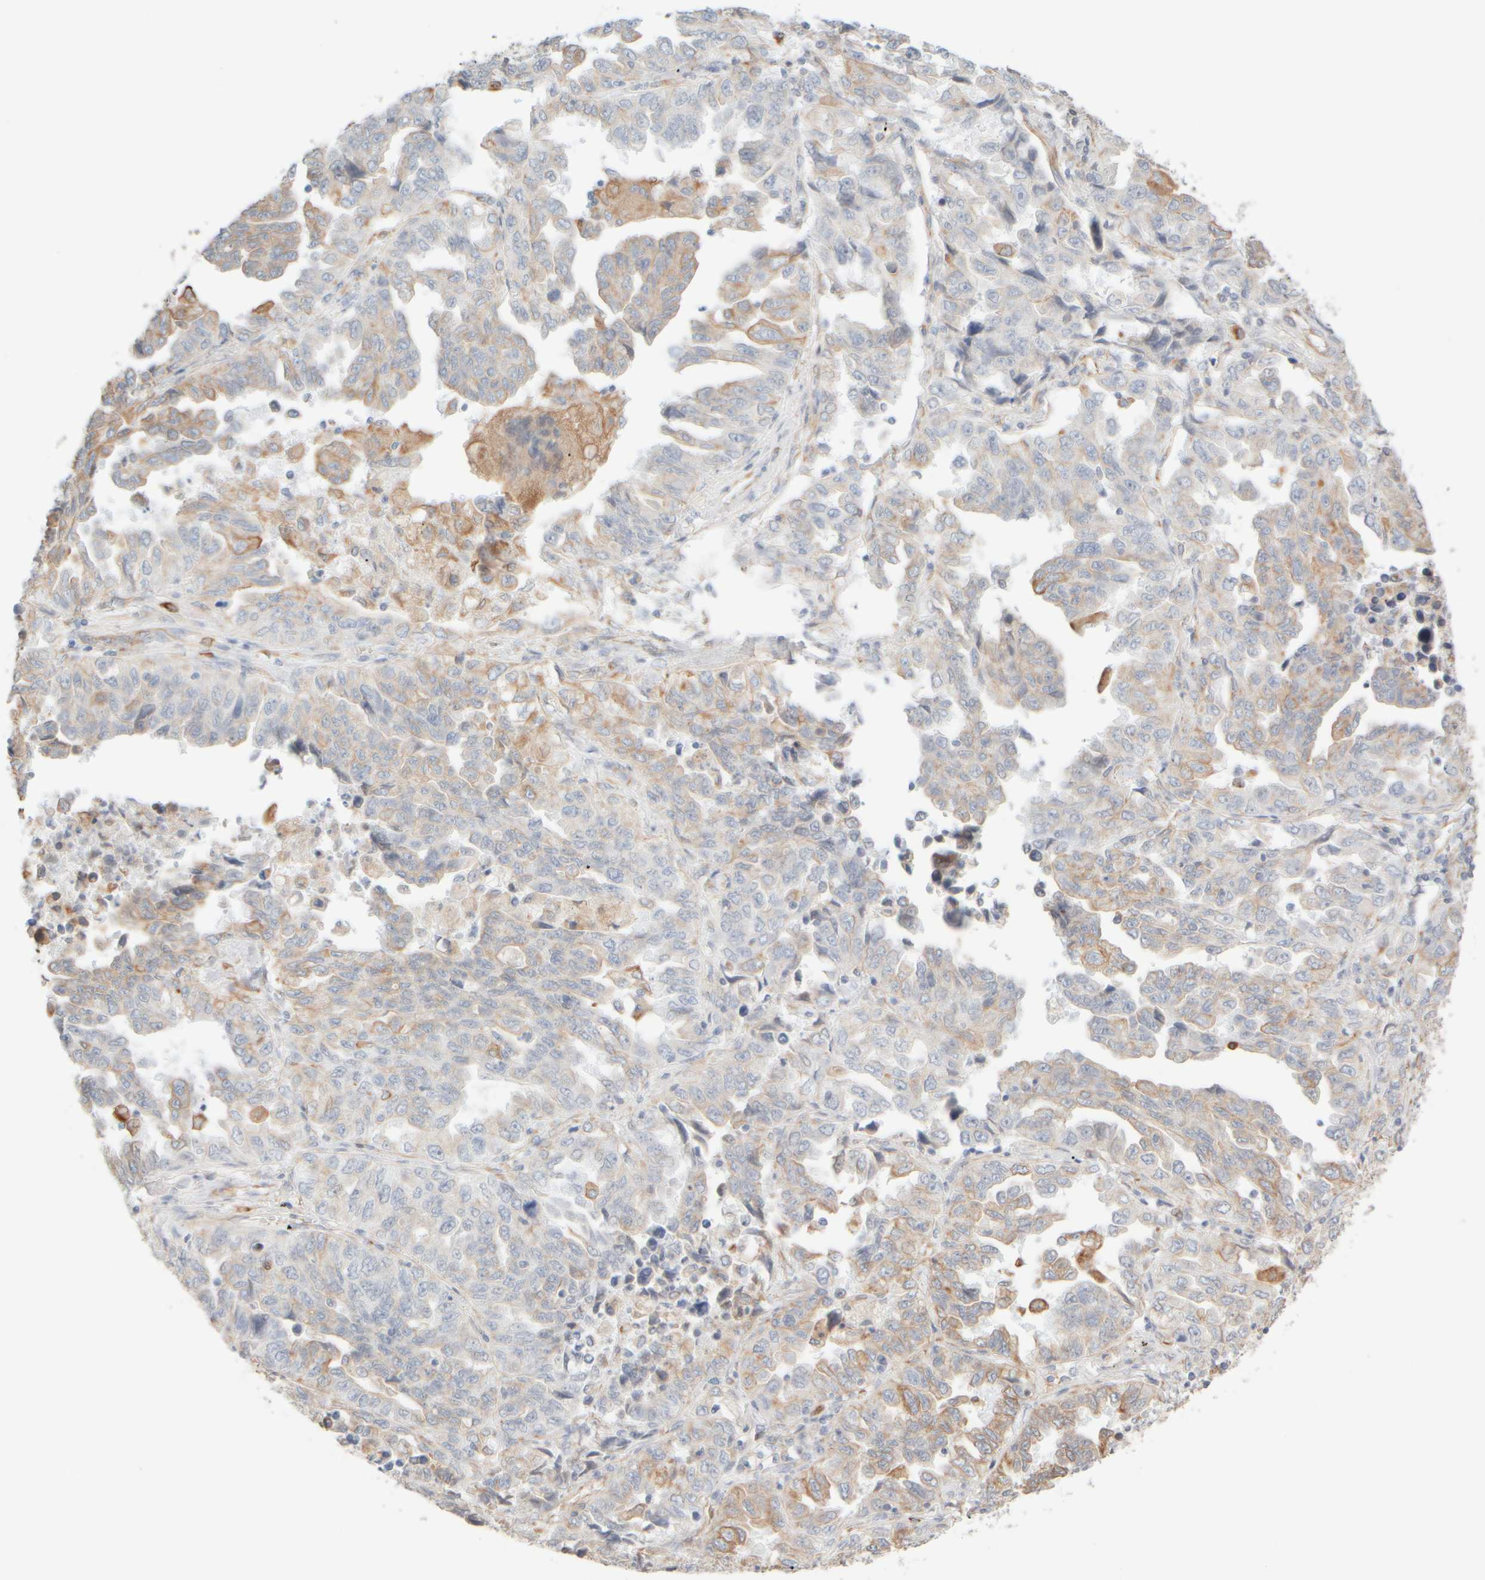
{"staining": {"intensity": "moderate", "quantity": "<25%", "location": "cytoplasmic/membranous"}, "tissue": "lung cancer", "cell_type": "Tumor cells", "image_type": "cancer", "snomed": [{"axis": "morphology", "description": "Adenocarcinoma, NOS"}, {"axis": "topography", "description": "Lung"}], "caption": "Lung cancer was stained to show a protein in brown. There is low levels of moderate cytoplasmic/membranous expression in approximately <25% of tumor cells.", "gene": "KRT15", "patient": {"sex": "female", "age": 51}}